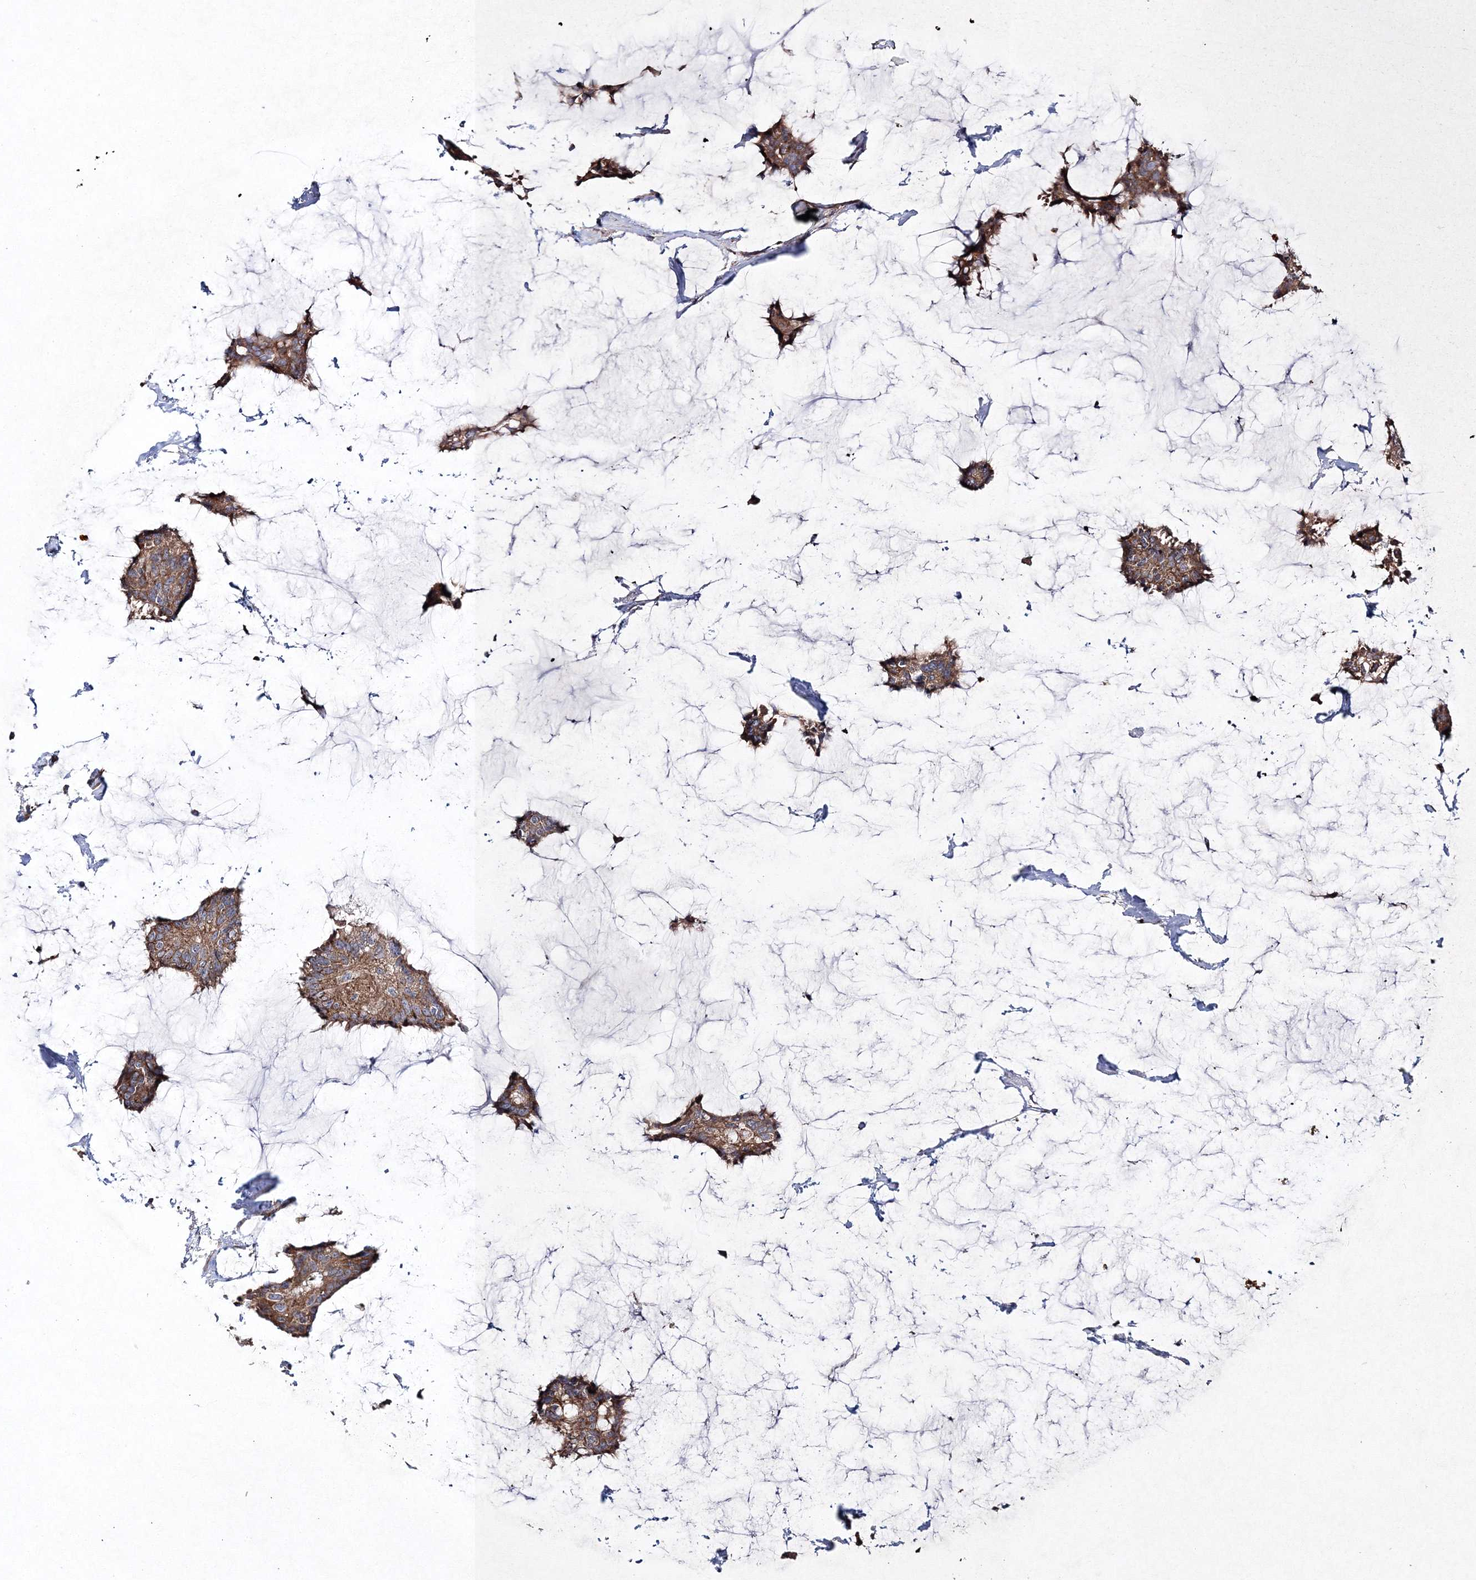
{"staining": {"intensity": "moderate", "quantity": ">75%", "location": "cytoplasmic/membranous"}, "tissue": "breast cancer", "cell_type": "Tumor cells", "image_type": "cancer", "snomed": [{"axis": "morphology", "description": "Duct carcinoma"}, {"axis": "topography", "description": "Breast"}], "caption": "Breast cancer stained with a brown dye exhibits moderate cytoplasmic/membranous positive positivity in about >75% of tumor cells.", "gene": "DNAJC13", "patient": {"sex": "female", "age": 93}}